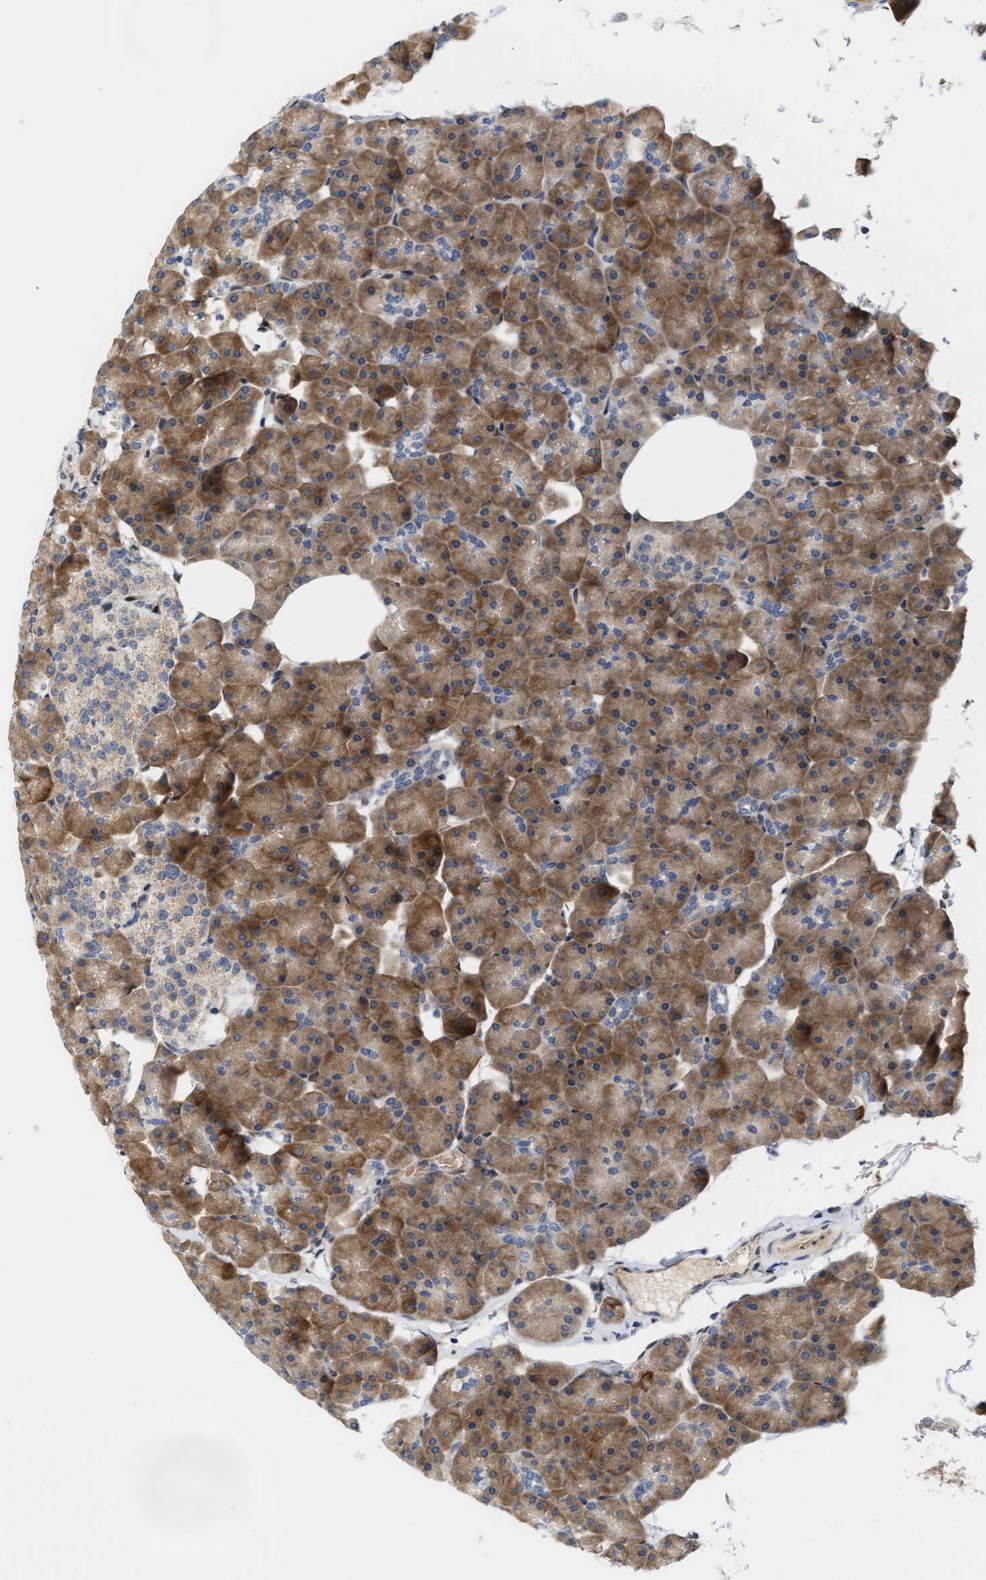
{"staining": {"intensity": "moderate", "quantity": ">75%", "location": "cytoplasmic/membranous"}, "tissue": "pancreas", "cell_type": "Exocrine glandular cells", "image_type": "normal", "snomed": [{"axis": "morphology", "description": "Normal tissue, NOS"}, {"axis": "topography", "description": "Pancreas"}], "caption": "Normal pancreas was stained to show a protein in brown. There is medium levels of moderate cytoplasmic/membranous expression in approximately >75% of exocrine glandular cells.", "gene": "TCF4", "patient": {"sex": "male", "age": 35}}